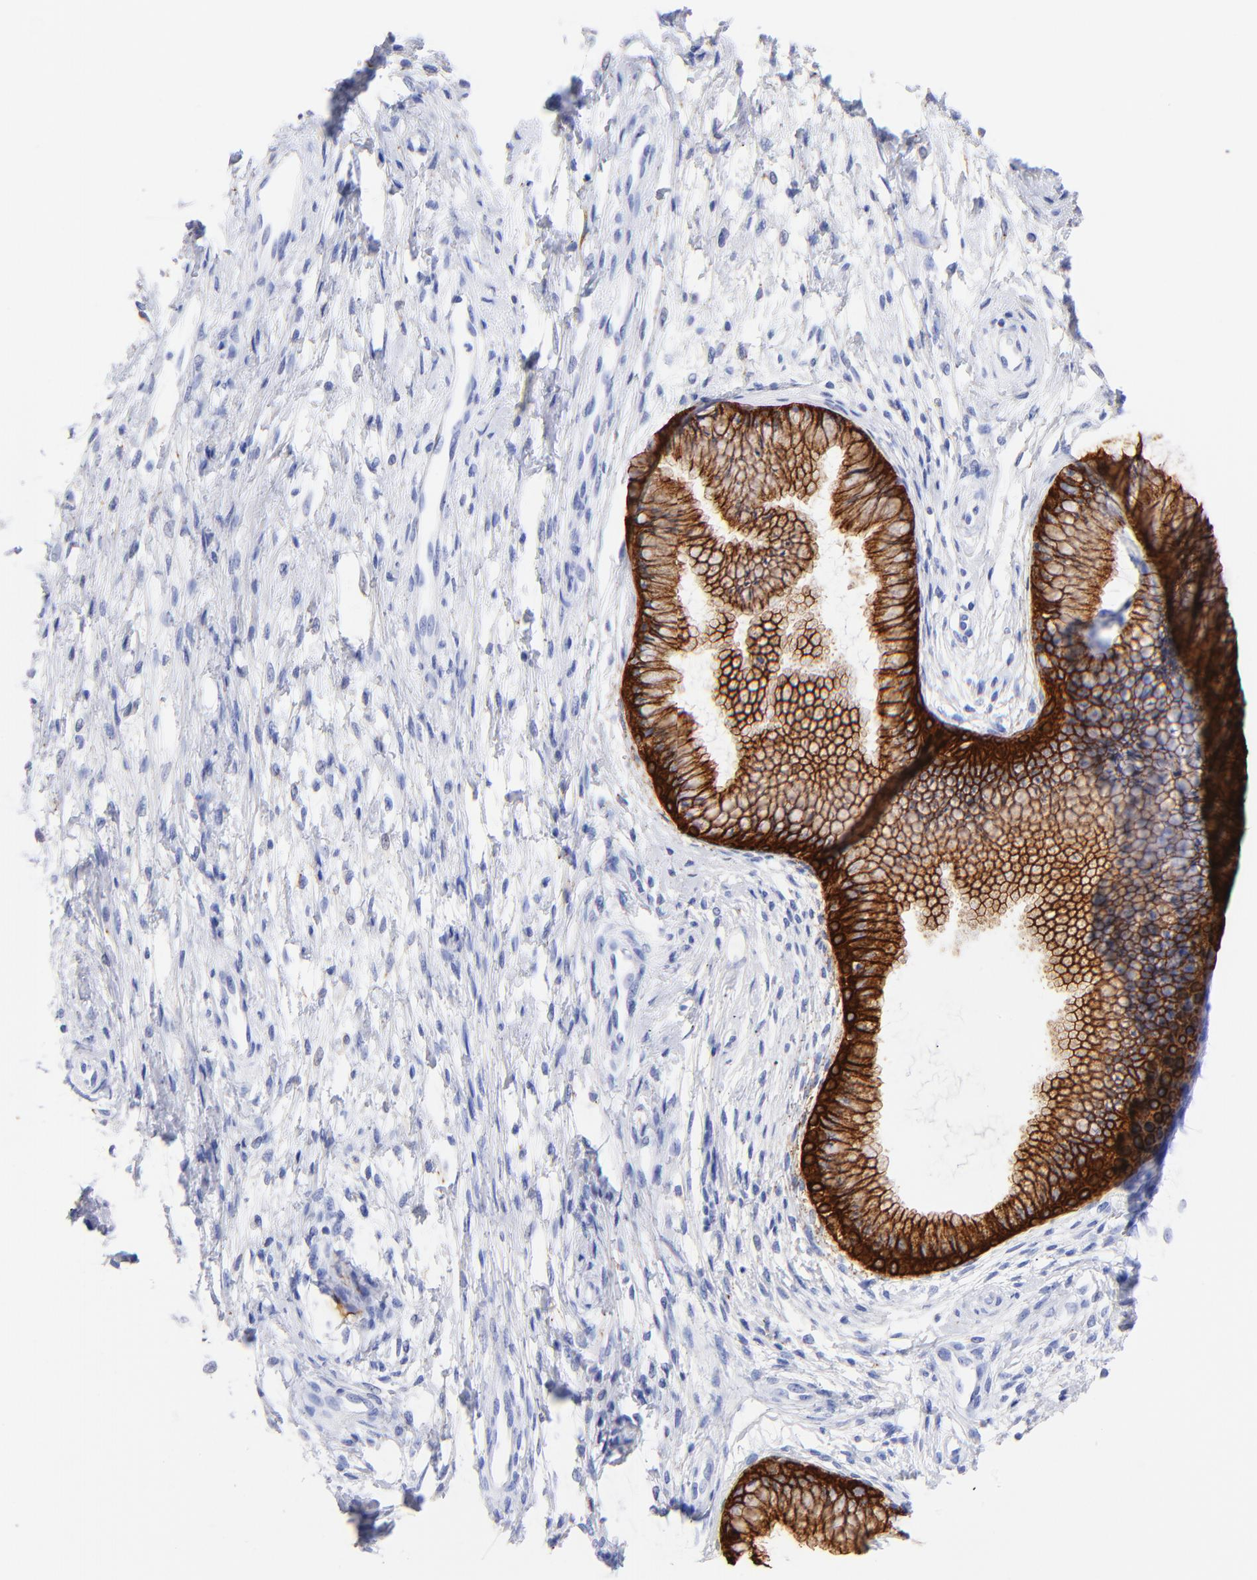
{"staining": {"intensity": "strong", "quantity": ">75%", "location": "cytoplasmic/membranous"}, "tissue": "cervix", "cell_type": "Glandular cells", "image_type": "normal", "snomed": [{"axis": "morphology", "description": "Normal tissue, NOS"}, {"axis": "topography", "description": "Cervix"}], "caption": "IHC of benign cervix exhibits high levels of strong cytoplasmic/membranous staining in approximately >75% of glandular cells.", "gene": "KRT19", "patient": {"sex": "female", "age": 39}}